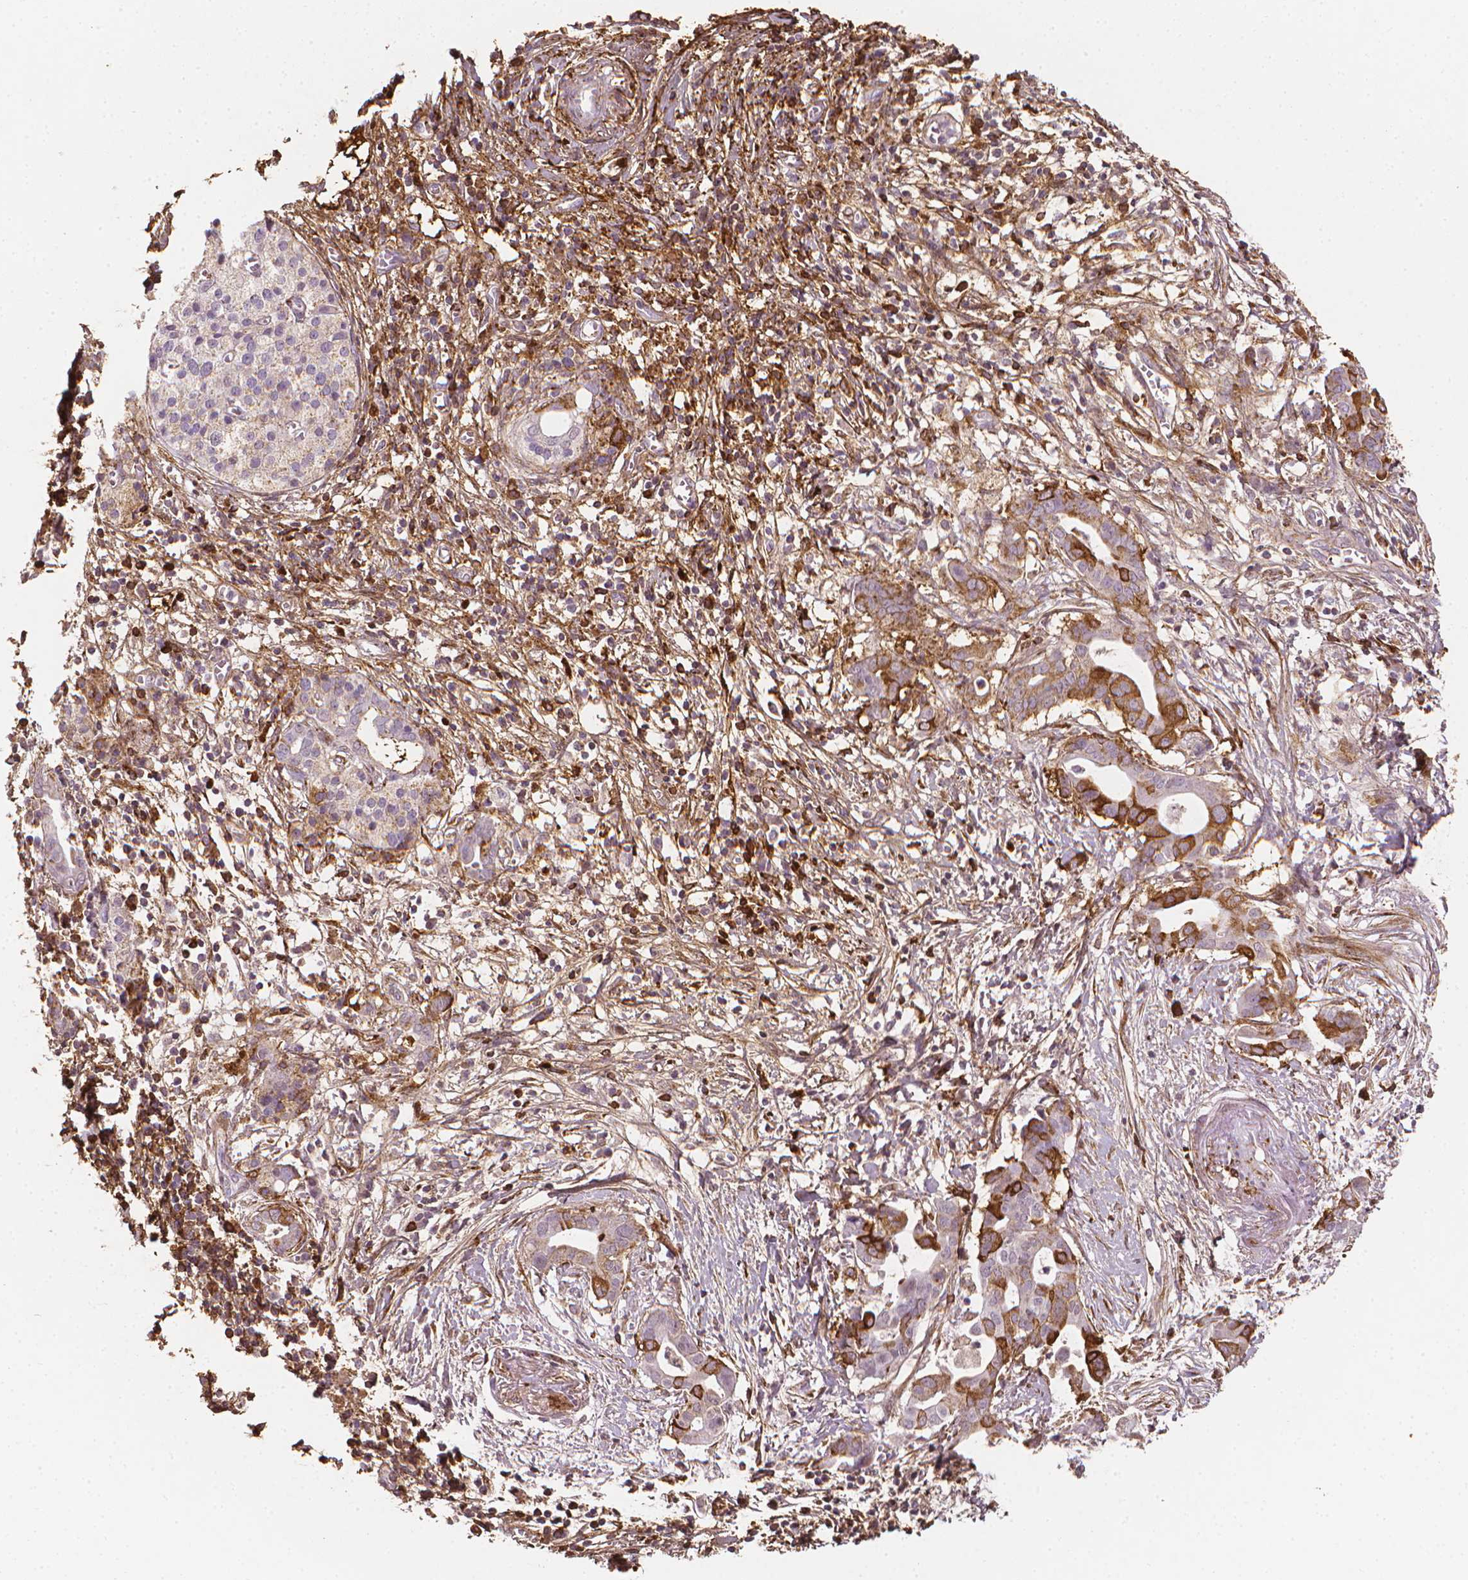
{"staining": {"intensity": "moderate", "quantity": "<25%", "location": "cytoplasmic/membranous"}, "tissue": "pancreatic cancer", "cell_type": "Tumor cells", "image_type": "cancer", "snomed": [{"axis": "morphology", "description": "Adenocarcinoma, NOS"}, {"axis": "topography", "description": "Pancreas"}], "caption": "Approximately <25% of tumor cells in pancreatic cancer exhibit moderate cytoplasmic/membranous protein staining as visualized by brown immunohistochemical staining.", "gene": "DCN", "patient": {"sex": "male", "age": 61}}